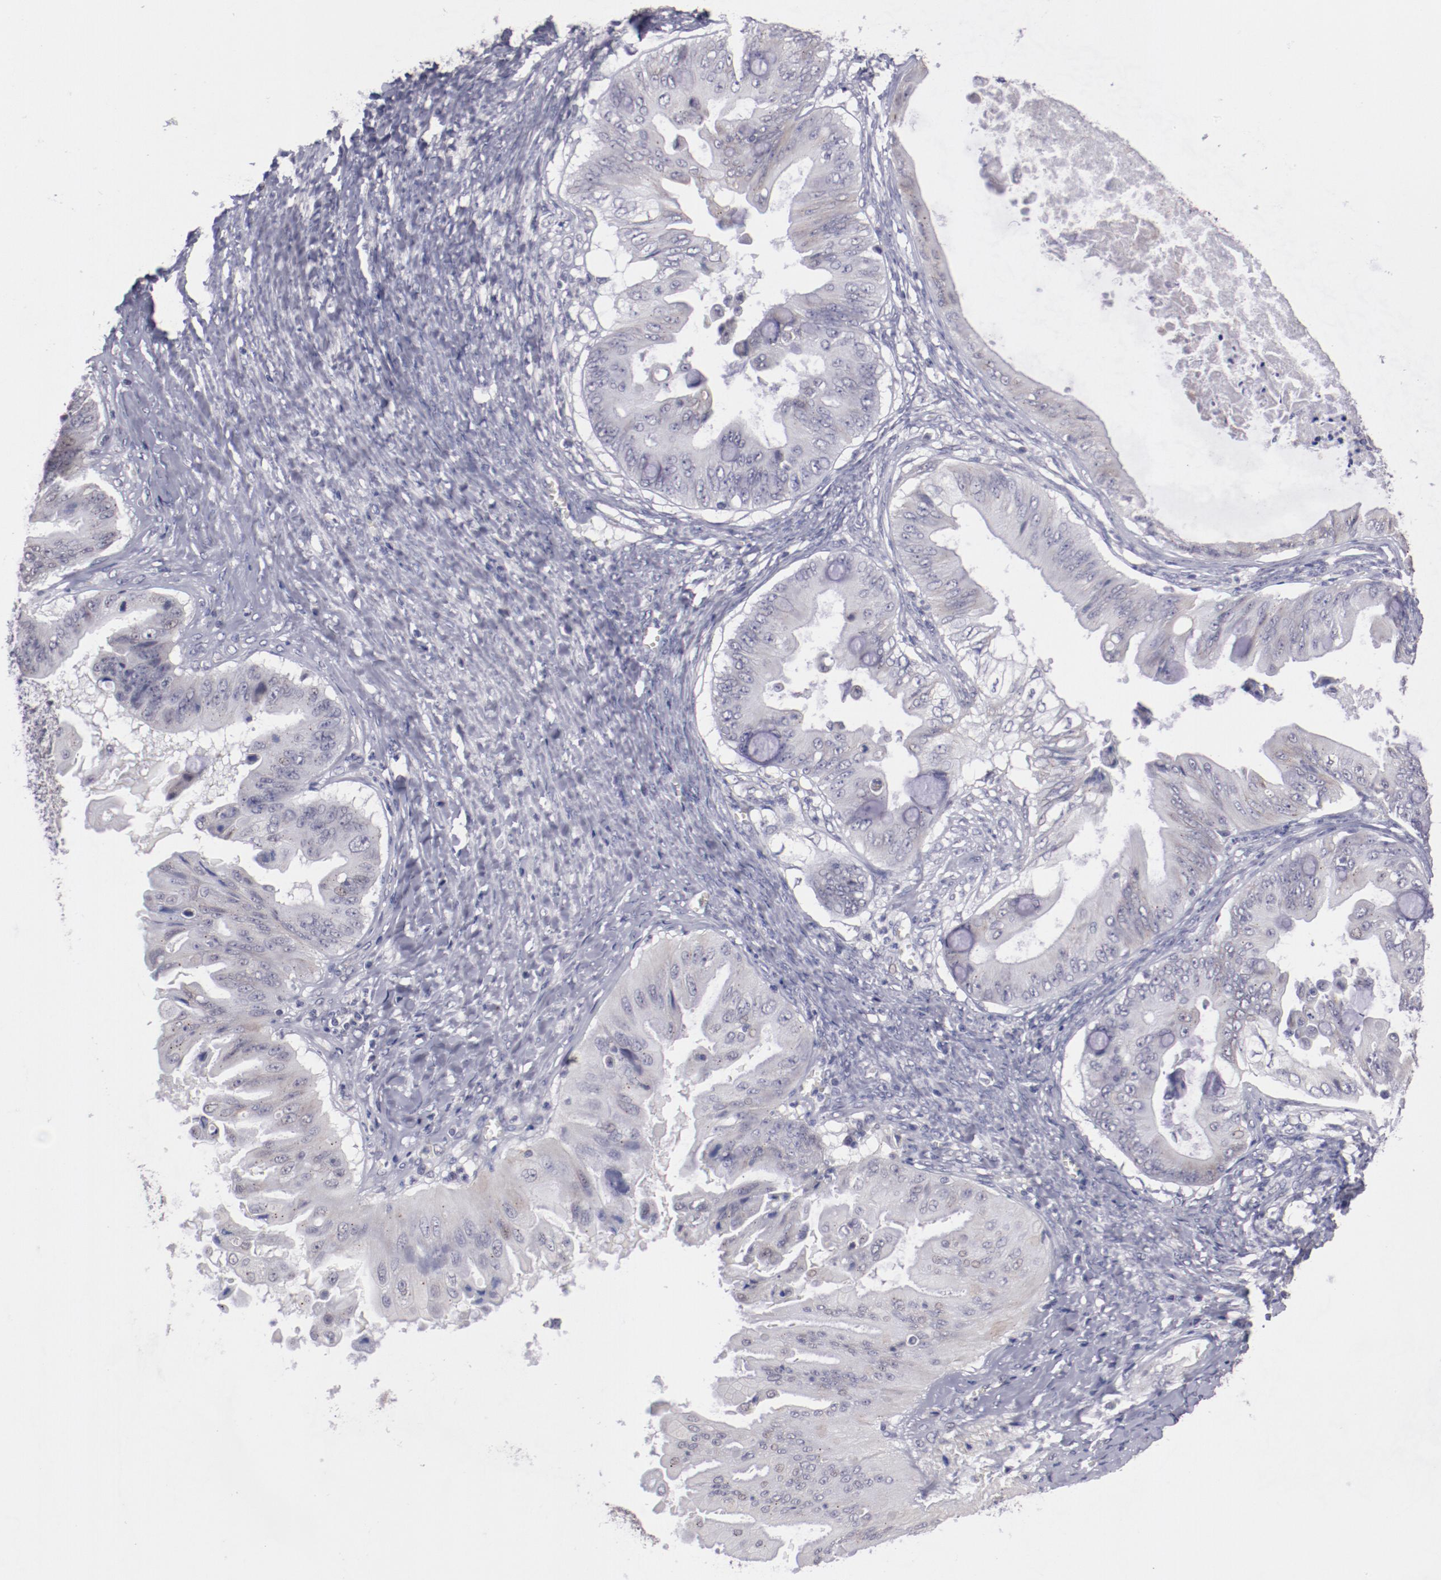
{"staining": {"intensity": "moderate", "quantity": "<25%", "location": "cytoplasmic/membranous"}, "tissue": "ovarian cancer", "cell_type": "Tumor cells", "image_type": "cancer", "snomed": [{"axis": "morphology", "description": "Cystadenocarcinoma, mucinous, NOS"}, {"axis": "topography", "description": "Ovary"}], "caption": "Ovarian cancer tissue demonstrates moderate cytoplasmic/membranous positivity in approximately <25% of tumor cells The staining was performed using DAB (3,3'-diaminobenzidine) to visualize the protein expression in brown, while the nuclei were stained in blue with hematoxylin (Magnification: 20x).", "gene": "NRXN3", "patient": {"sex": "female", "age": 37}}